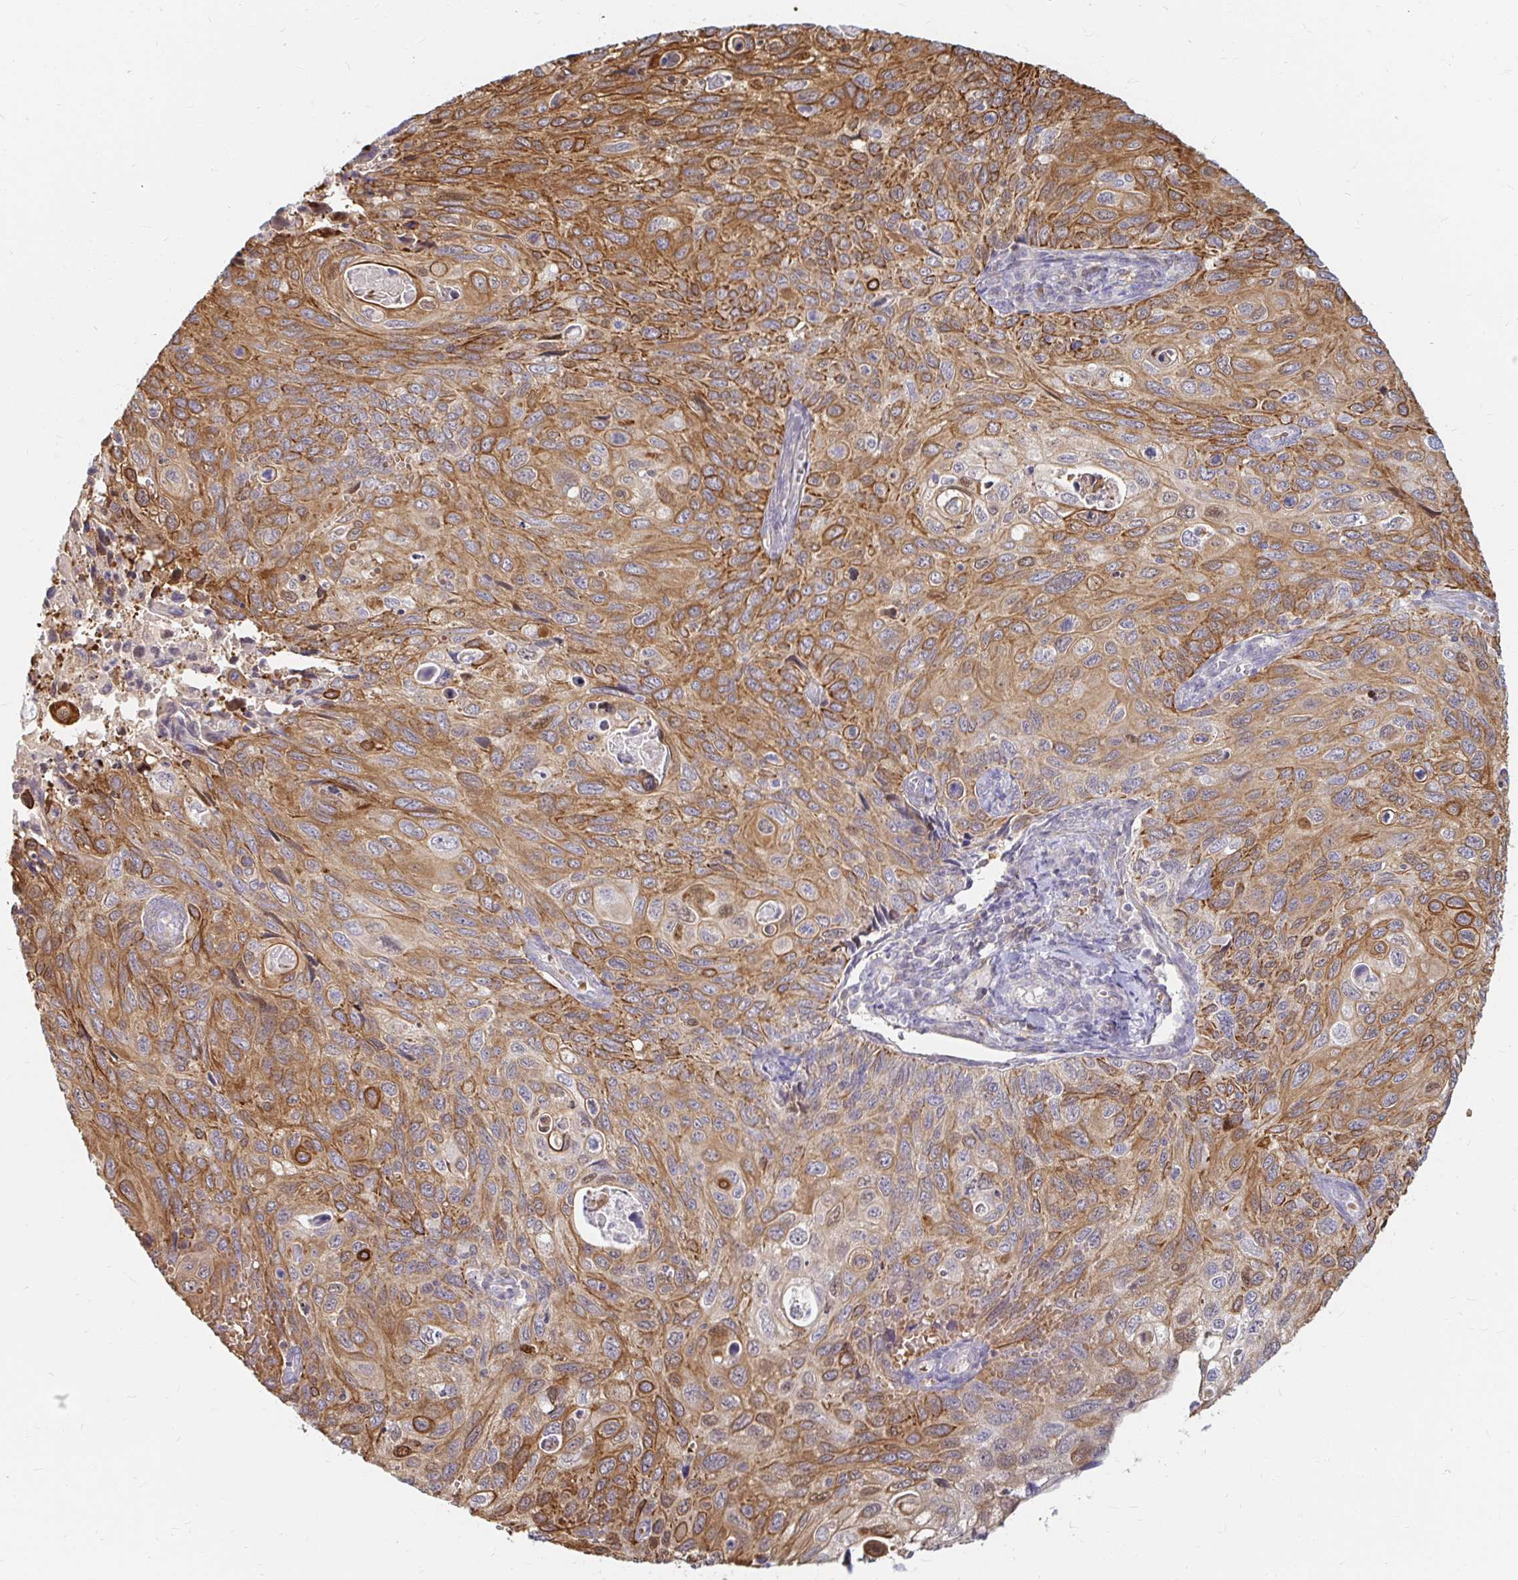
{"staining": {"intensity": "moderate", "quantity": ">75%", "location": "cytoplasmic/membranous"}, "tissue": "cervical cancer", "cell_type": "Tumor cells", "image_type": "cancer", "snomed": [{"axis": "morphology", "description": "Squamous cell carcinoma, NOS"}, {"axis": "topography", "description": "Cervix"}], "caption": "Immunohistochemical staining of human cervical cancer (squamous cell carcinoma) reveals moderate cytoplasmic/membranous protein positivity in approximately >75% of tumor cells. The protein of interest is shown in brown color, while the nuclei are stained blue.", "gene": "CAST", "patient": {"sex": "female", "age": 70}}